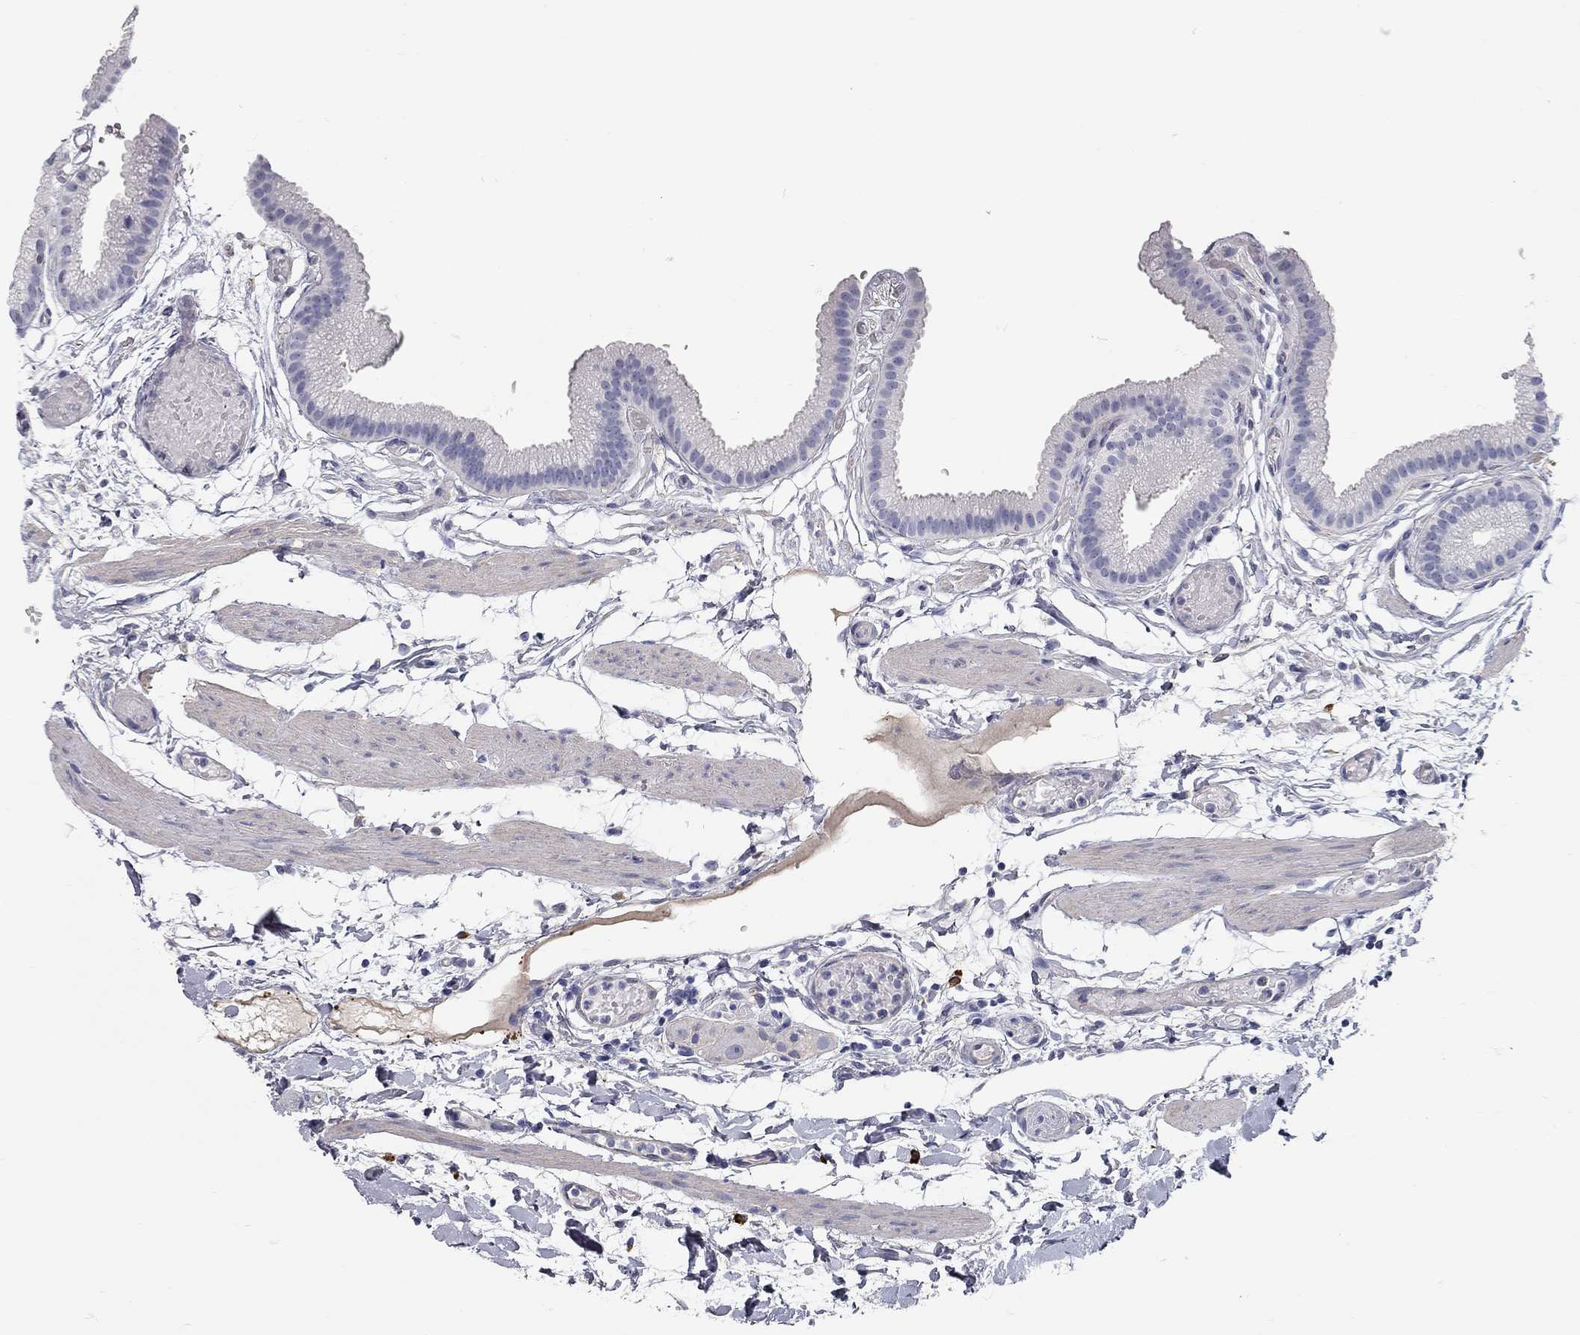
{"staining": {"intensity": "negative", "quantity": "none", "location": "none"}, "tissue": "gallbladder", "cell_type": "Glandular cells", "image_type": "normal", "snomed": [{"axis": "morphology", "description": "Normal tissue, NOS"}, {"axis": "topography", "description": "Gallbladder"}], "caption": "Immunohistochemistry (IHC) image of normal gallbladder: gallbladder stained with DAB (3,3'-diaminobenzidine) demonstrates no significant protein staining in glandular cells. (IHC, brightfield microscopy, high magnification).", "gene": "C10orf90", "patient": {"sex": "female", "age": 45}}